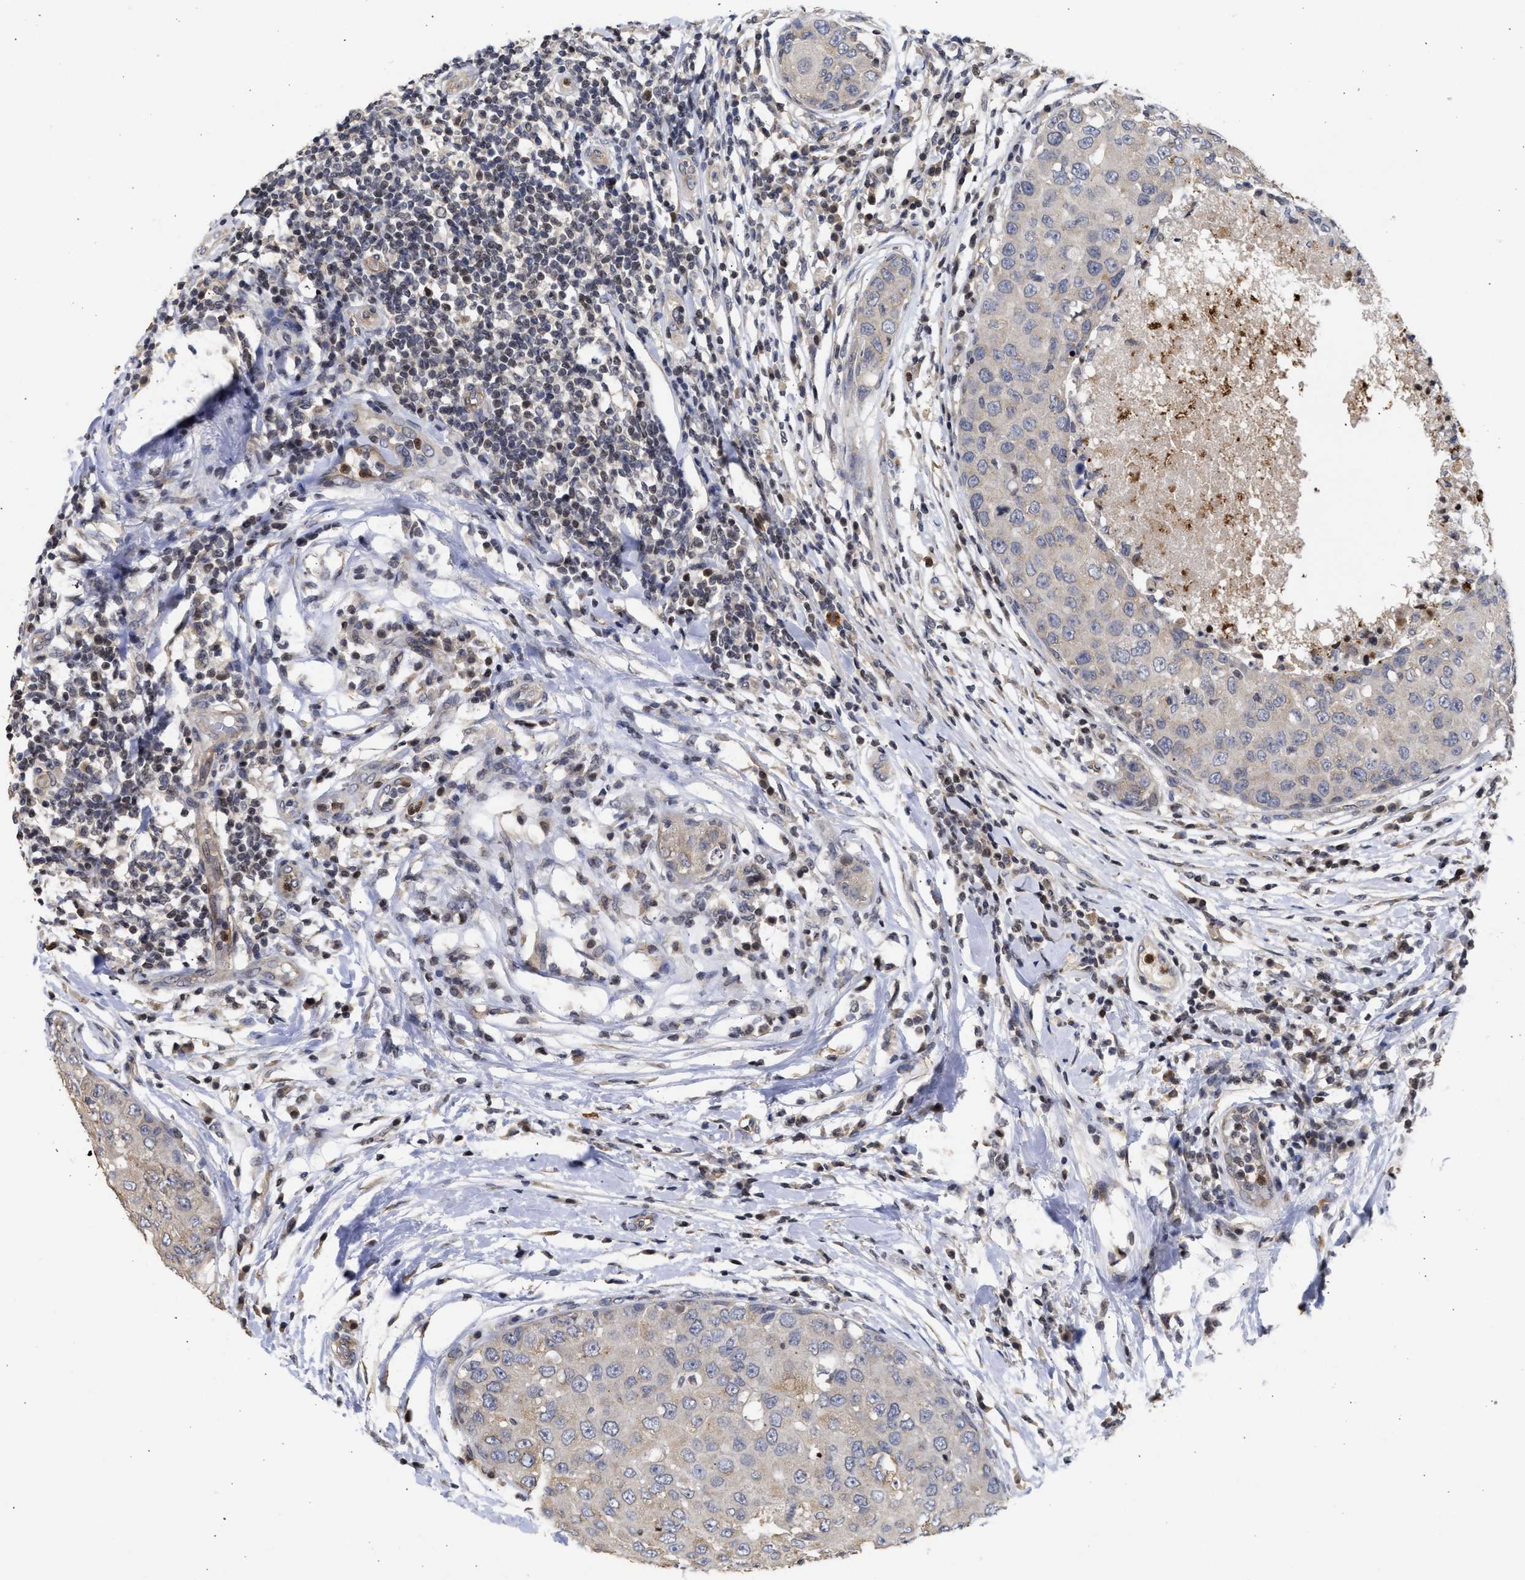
{"staining": {"intensity": "weak", "quantity": "<25%", "location": "cytoplasmic/membranous"}, "tissue": "breast cancer", "cell_type": "Tumor cells", "image_type": "cancer", "snomed": [{"axis": "morphology", "description": "Duct carcinoma"}, {"axis": "topography", "description": "Breast"}], "caption": "An immunohistochemistry image of breast intraductal carcinoma is shown. There is no staining in tumor cells of breast intraductal carcinoma.", "gene": "ENSG00000142539", "patient": {"sex": "female", "age": 27}}